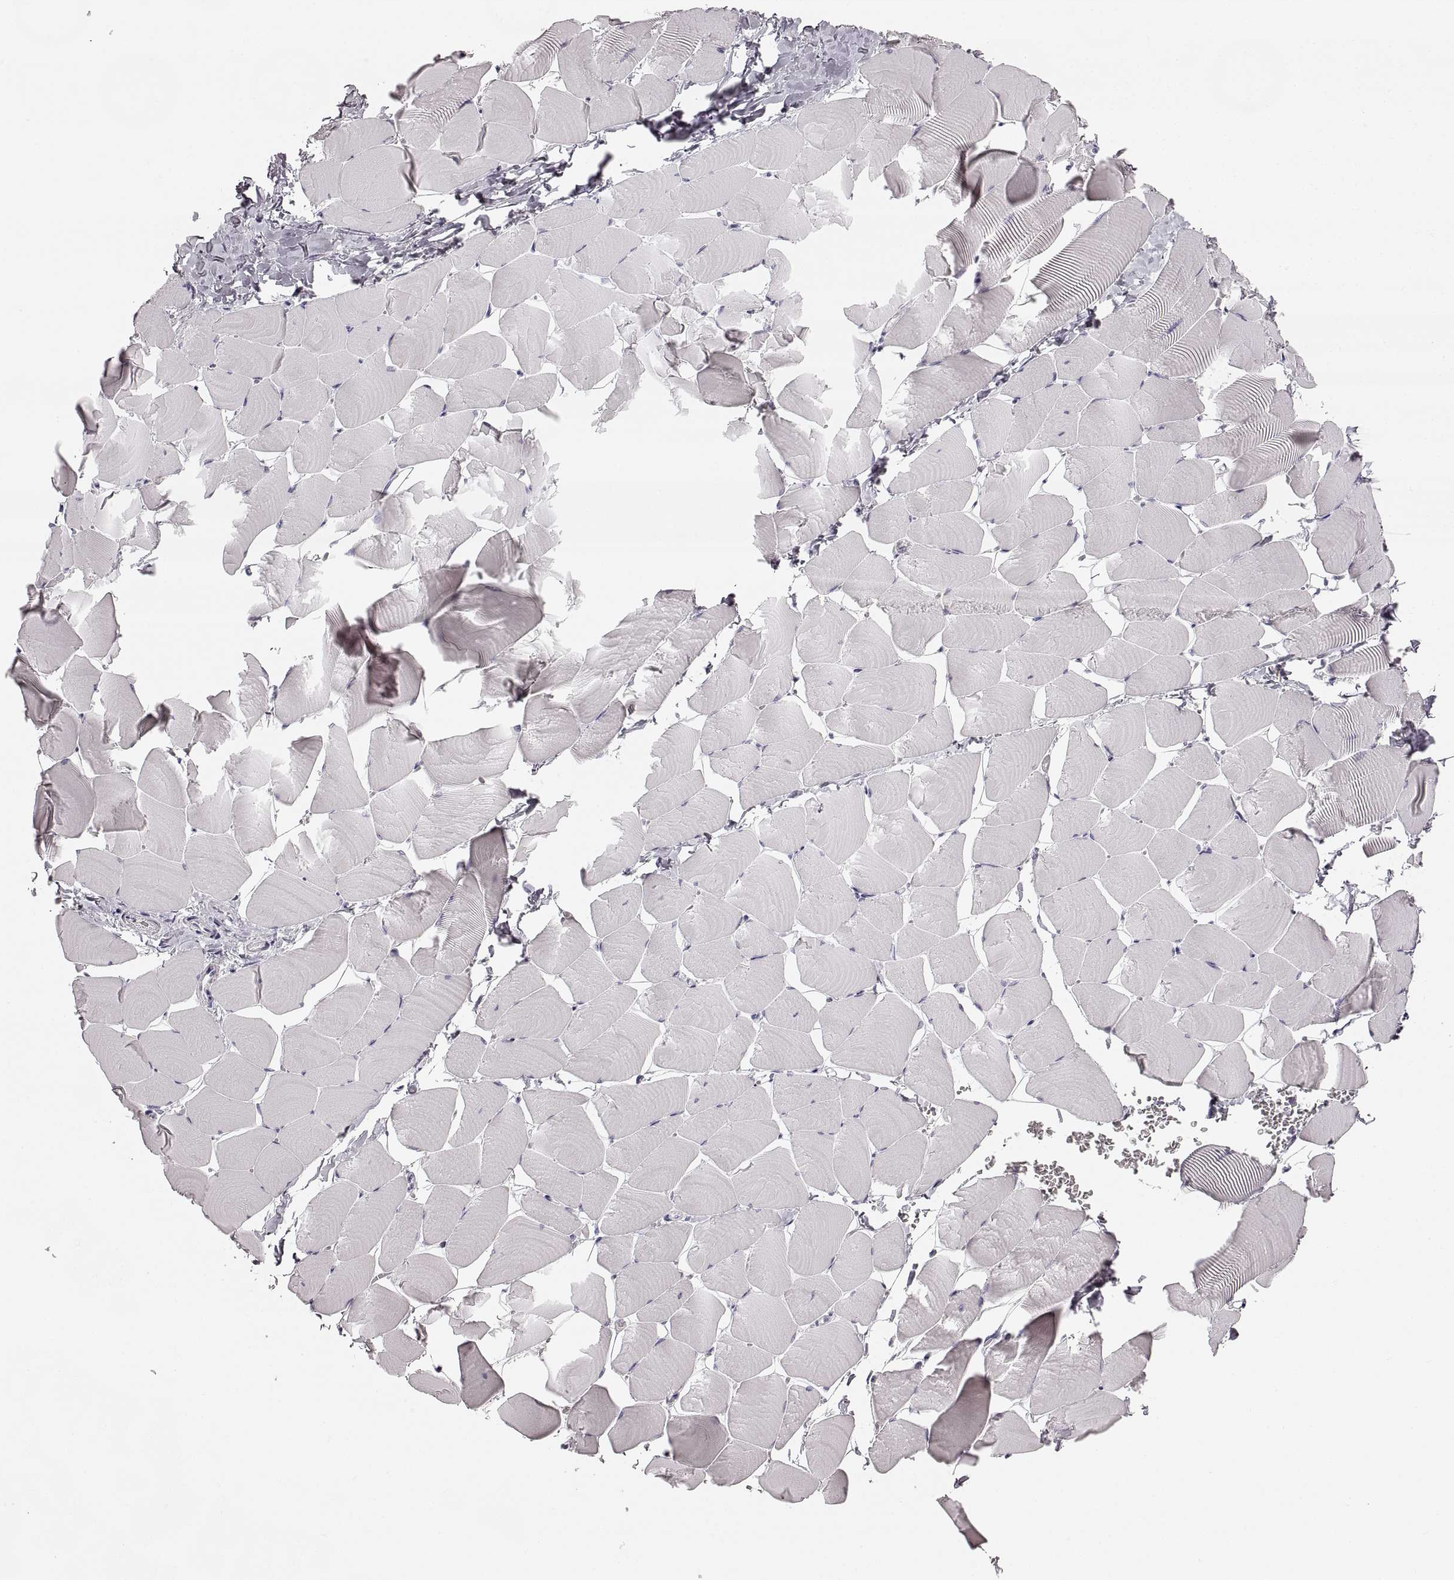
{"staining": {"intensity": "negative", "quantity": "none", "location": "none"}, "tissue": "skeletal muscle", "cell_type": "Myocytes", "image_type": "normal", "snomed": [{"axis": "morphology", "description": "Normal tissue, NOS"}, {"axis": "topography", "description": "Skeletal muscle"}], "caption": "The image reveals no staining of myocytes in normal skeletal muscle.", "gene": "RDH13", "patient": {"sex": "male", "age": 25}}